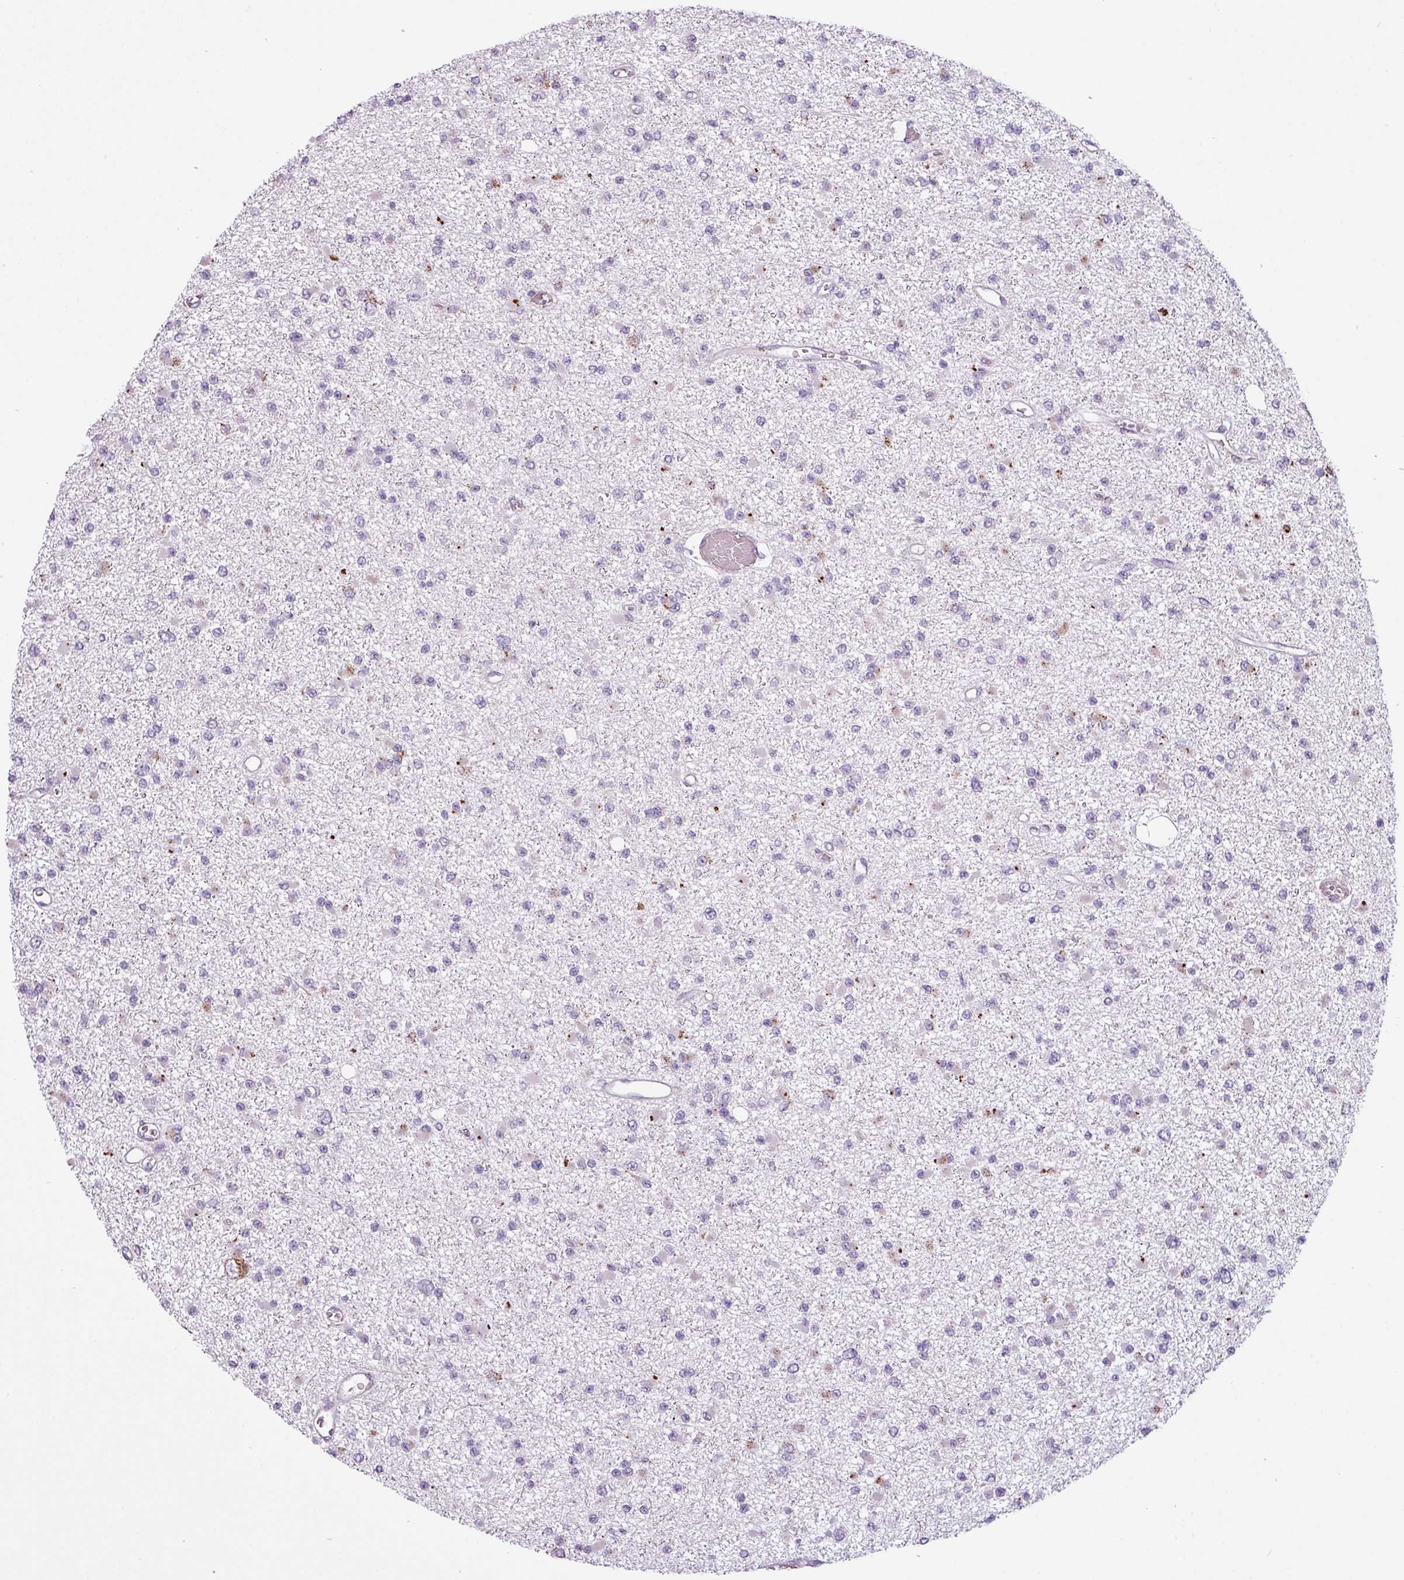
{"staining": {"intensity": "negative", "quantity": "none", "location": "none"}, "tissue": "glioma", "cell_type": "Tumor cells", "image_type": "cancer", "snomed": [{"axis": "morphology", "description": "Glioma, malignant, Low grade"}, {"axis": "topography", "description": "Brain"}], "caption": "High magnification brightfield microscopy of malignant glioma (low-grade) stained with DAB (3,3'-diaminobenzidine) (brown) and counterstained with hematoxylin (blue): tumor cells show no significant positivity.", "gene": "MAP7D2", "patient": {"sex": "female", "age": 22}}